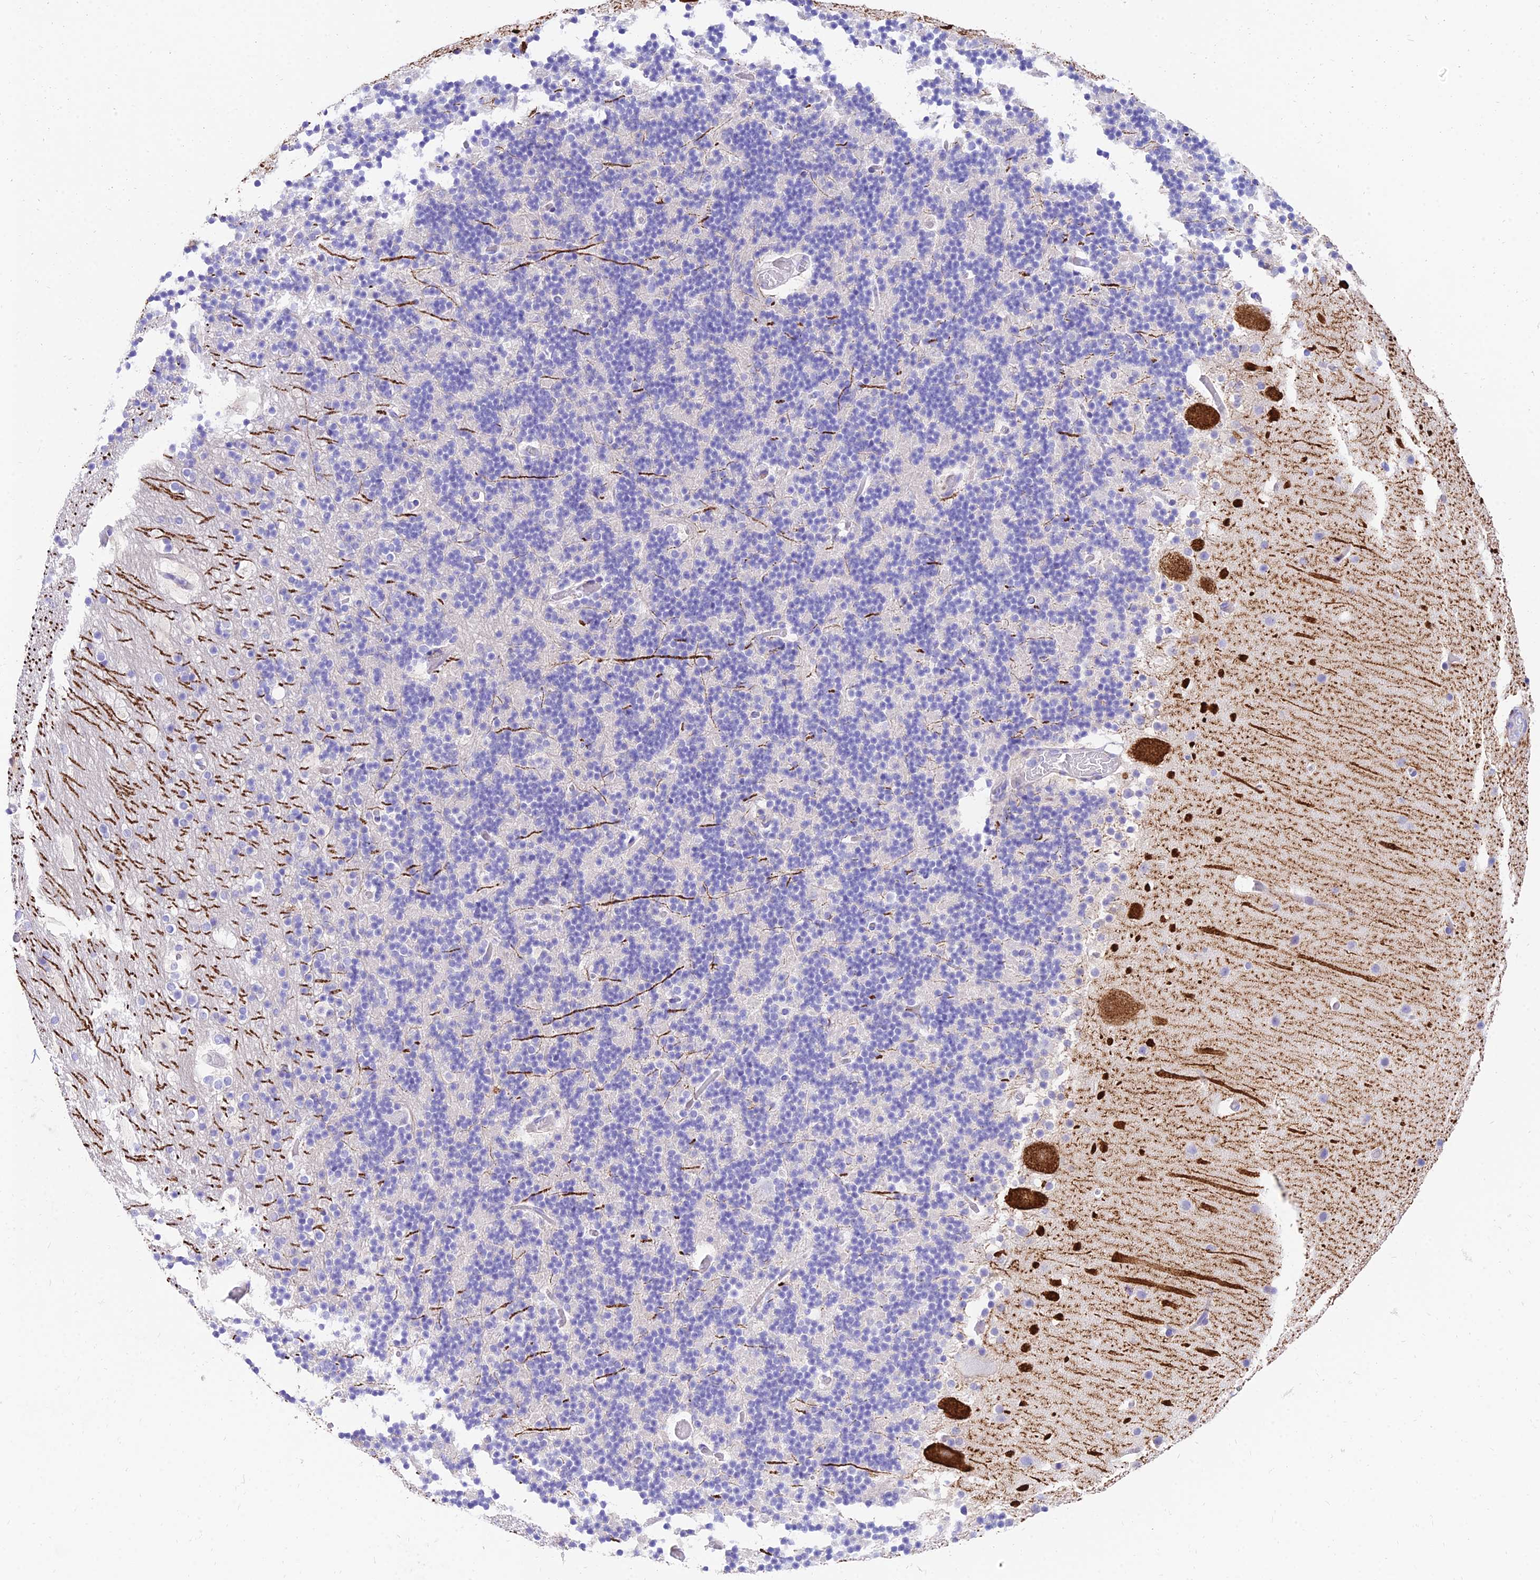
{"staining": {"intensity": "negative", "quantity": "none", "location": "none"}, "tissue": "cerebellum", "cell_type": "Cells in granular layer", "image_type": "normal", "snomed": [{"axis": "morphology", "description": "Normal tissue, NOS"}, {"axis": "topography", "description": "Cerebellum"}], "caption": "High power microscopy histopathology image of an immunohistochemistry (IHC) photomicrograph of normal cerebellum, revealing no significant expression in cells in granular layer. Nuclei are stained in blue.", "gene": "TAC3", "patient": {"sex": "male", "age": 57}}